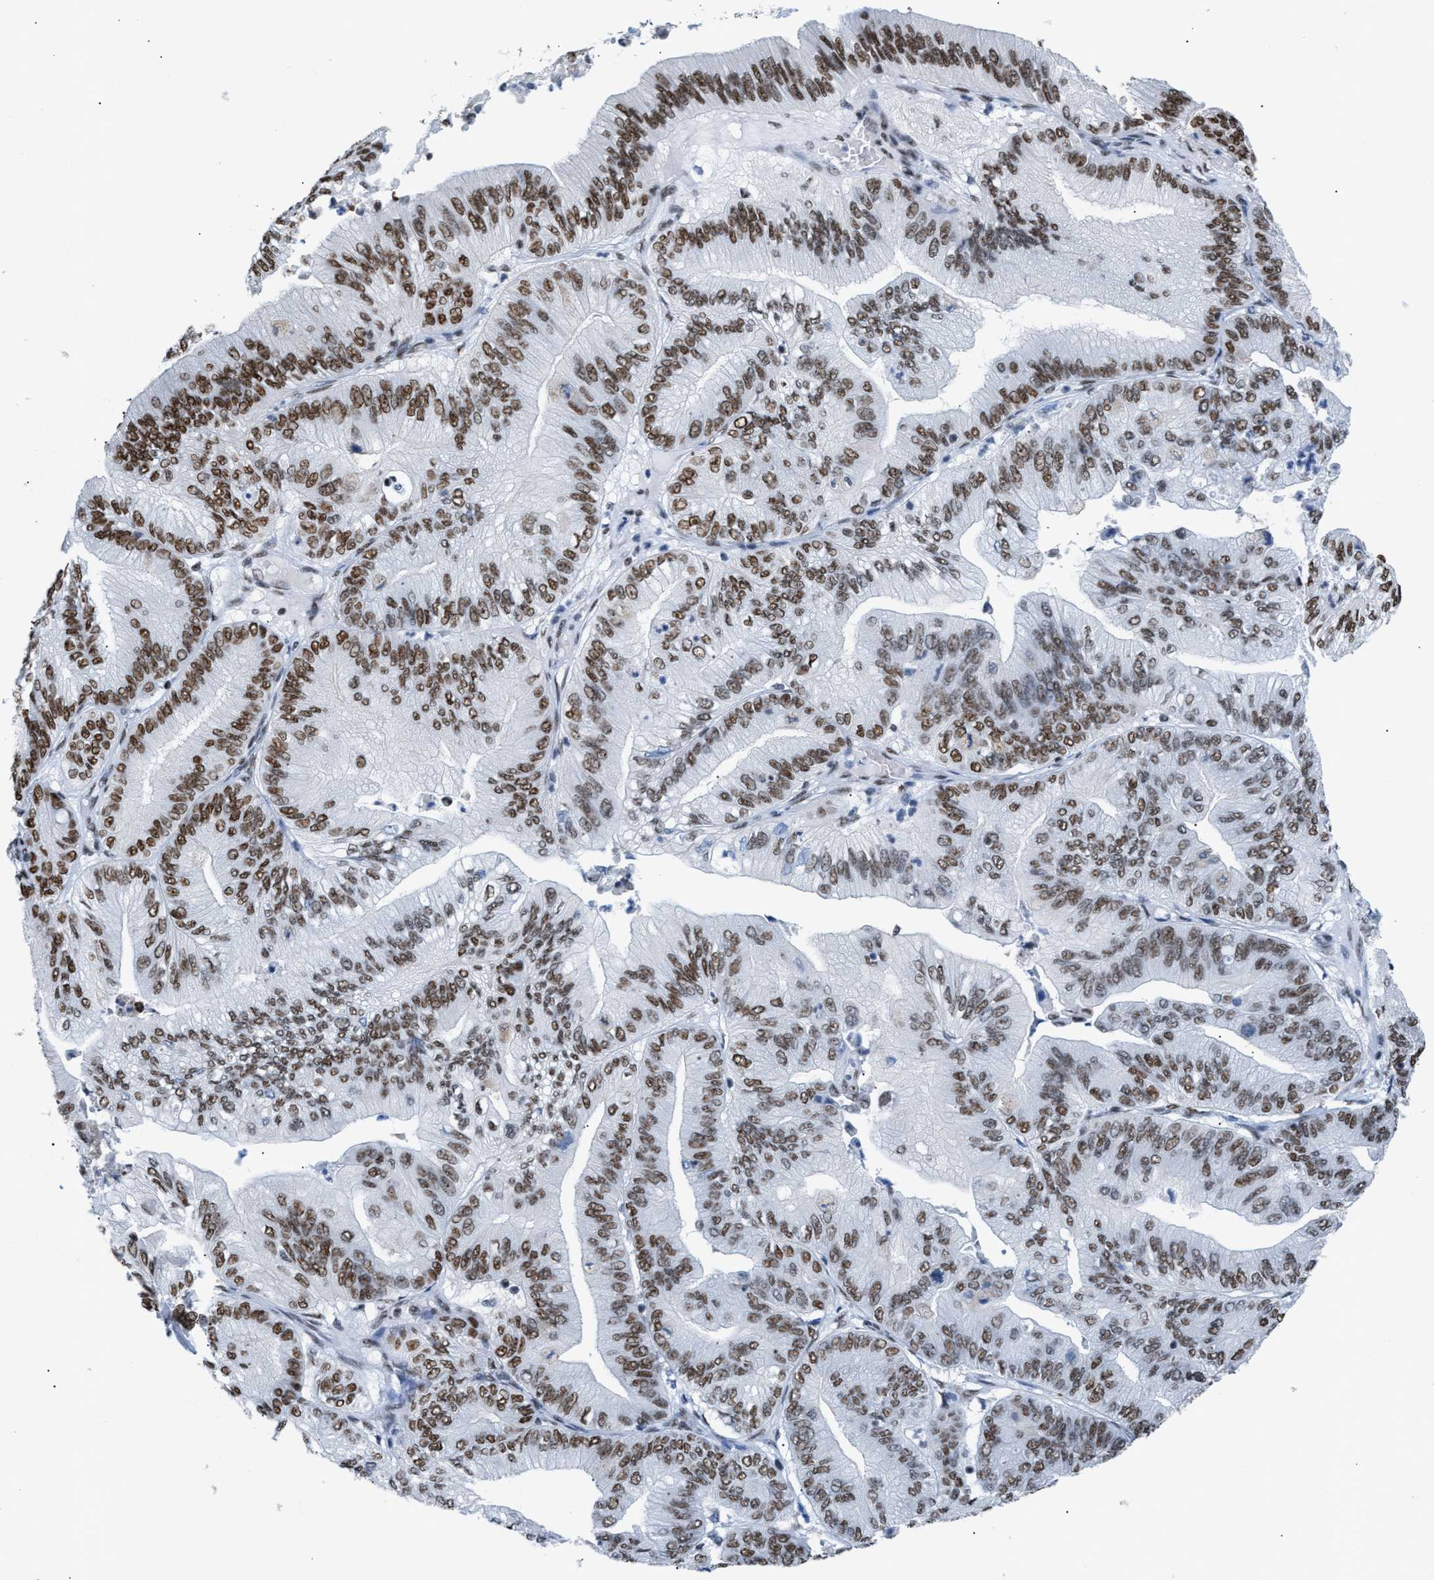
{"staining": {"intensity": "moderate", "quantity": ">75%", "location": "nuclear"}, "tissue": "ovarian cancer", "cell_type": "Tumor cells", "image_type": "cancer", "snomed": [{"axis": "morphology", "description": "Cystadenocarcinoma, mucinous, NOS"}, {"axis": "topography", "description": "Ovary"}], "caption": "A photomicrograph showing moderate nuclear expression in about >75% of tumor cells in ovarian cancer, as visualized by brown immunohistochemical staining.", "gene": "CCAR2", "patient": {"sex": "female", "age": 61}}